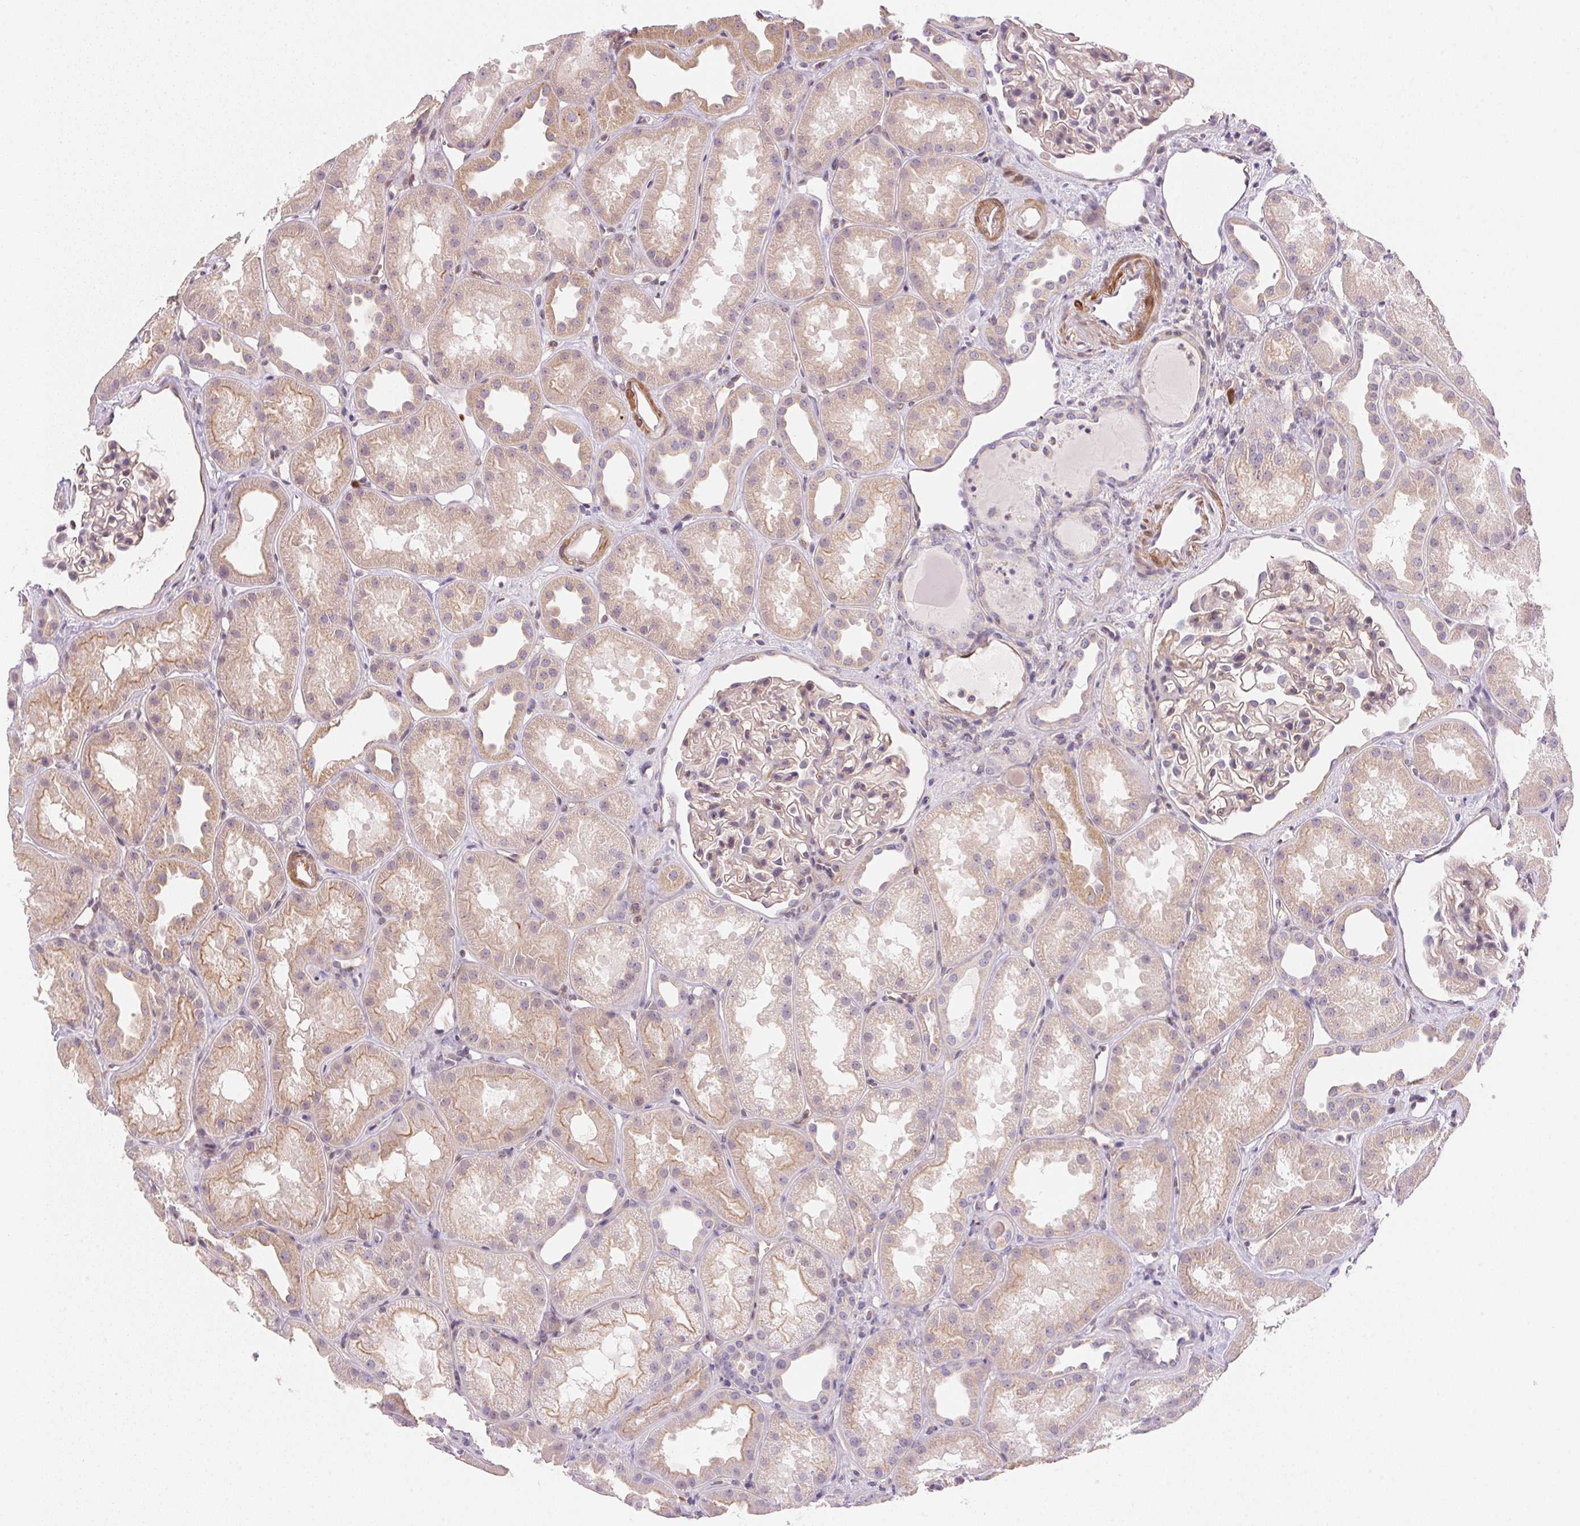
{"staining": {"intensity": "weak", "quantity": "<25%", "location": "cytoplasmic/membranous"}, "tissue": "kidney", "cell_type": "Cells in glomeruli", "image_type": "normal", "snomed": [{"axis": "morphology", "description": "Normal tissue, NOS"}, {"axis": "topography", "description": "Kidney"}], "caption": "Immunohistochemistry image of normal human kidney stained for a protein (brown), which exhibits no positivity in cells in glomeruli. Brightfield microscopy of immunohistochemistry stained with DAB (3,3'-diaminobenzidine) (brown) and hematoxylin (blue), captured at high magnification.", "gene": "SMTN", "patient": {"sex": "male", "age": 61}}